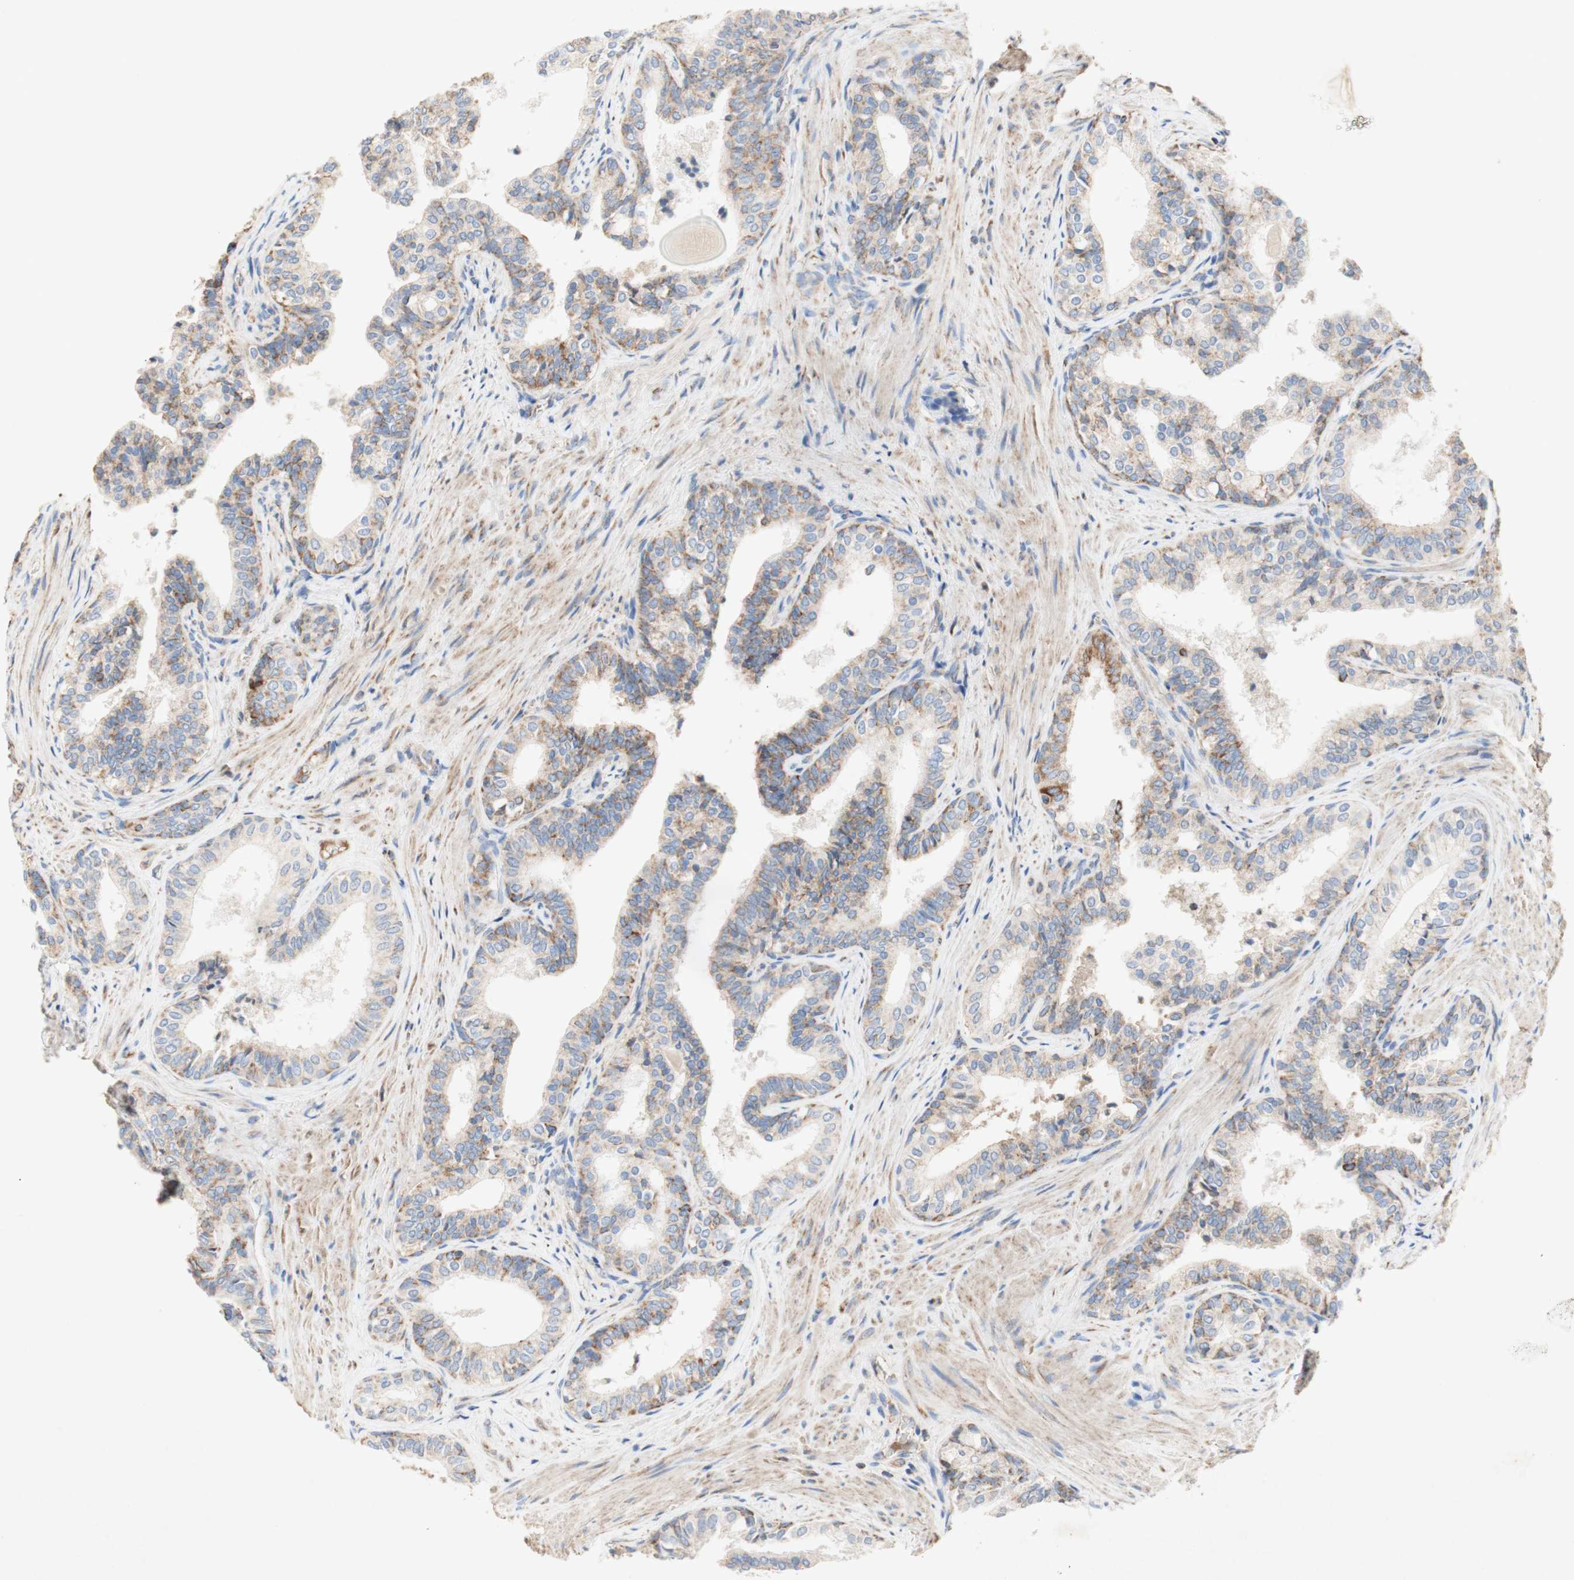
{"staining": {"intensity": "moderate", "quantity": "25%-75%", "location": "cytoplasmic/membranous"}, "tissue": "prostate cancer", "cell_type": "Tumor cells", "image_type": "cancer", "snomed": [{"axis": "morphology", "description": "Adenocarcinoma, Low grade"}, {"axis": "topography", "description": "Prostate"}], "caption": "Tumor cells show medium levels of moderate cytoplasmic/membranous staining in approximately 25%-75% of cells in prostate cancer.", "gene": "SDHB", "patient": {"sex": "male", "age": 60}}